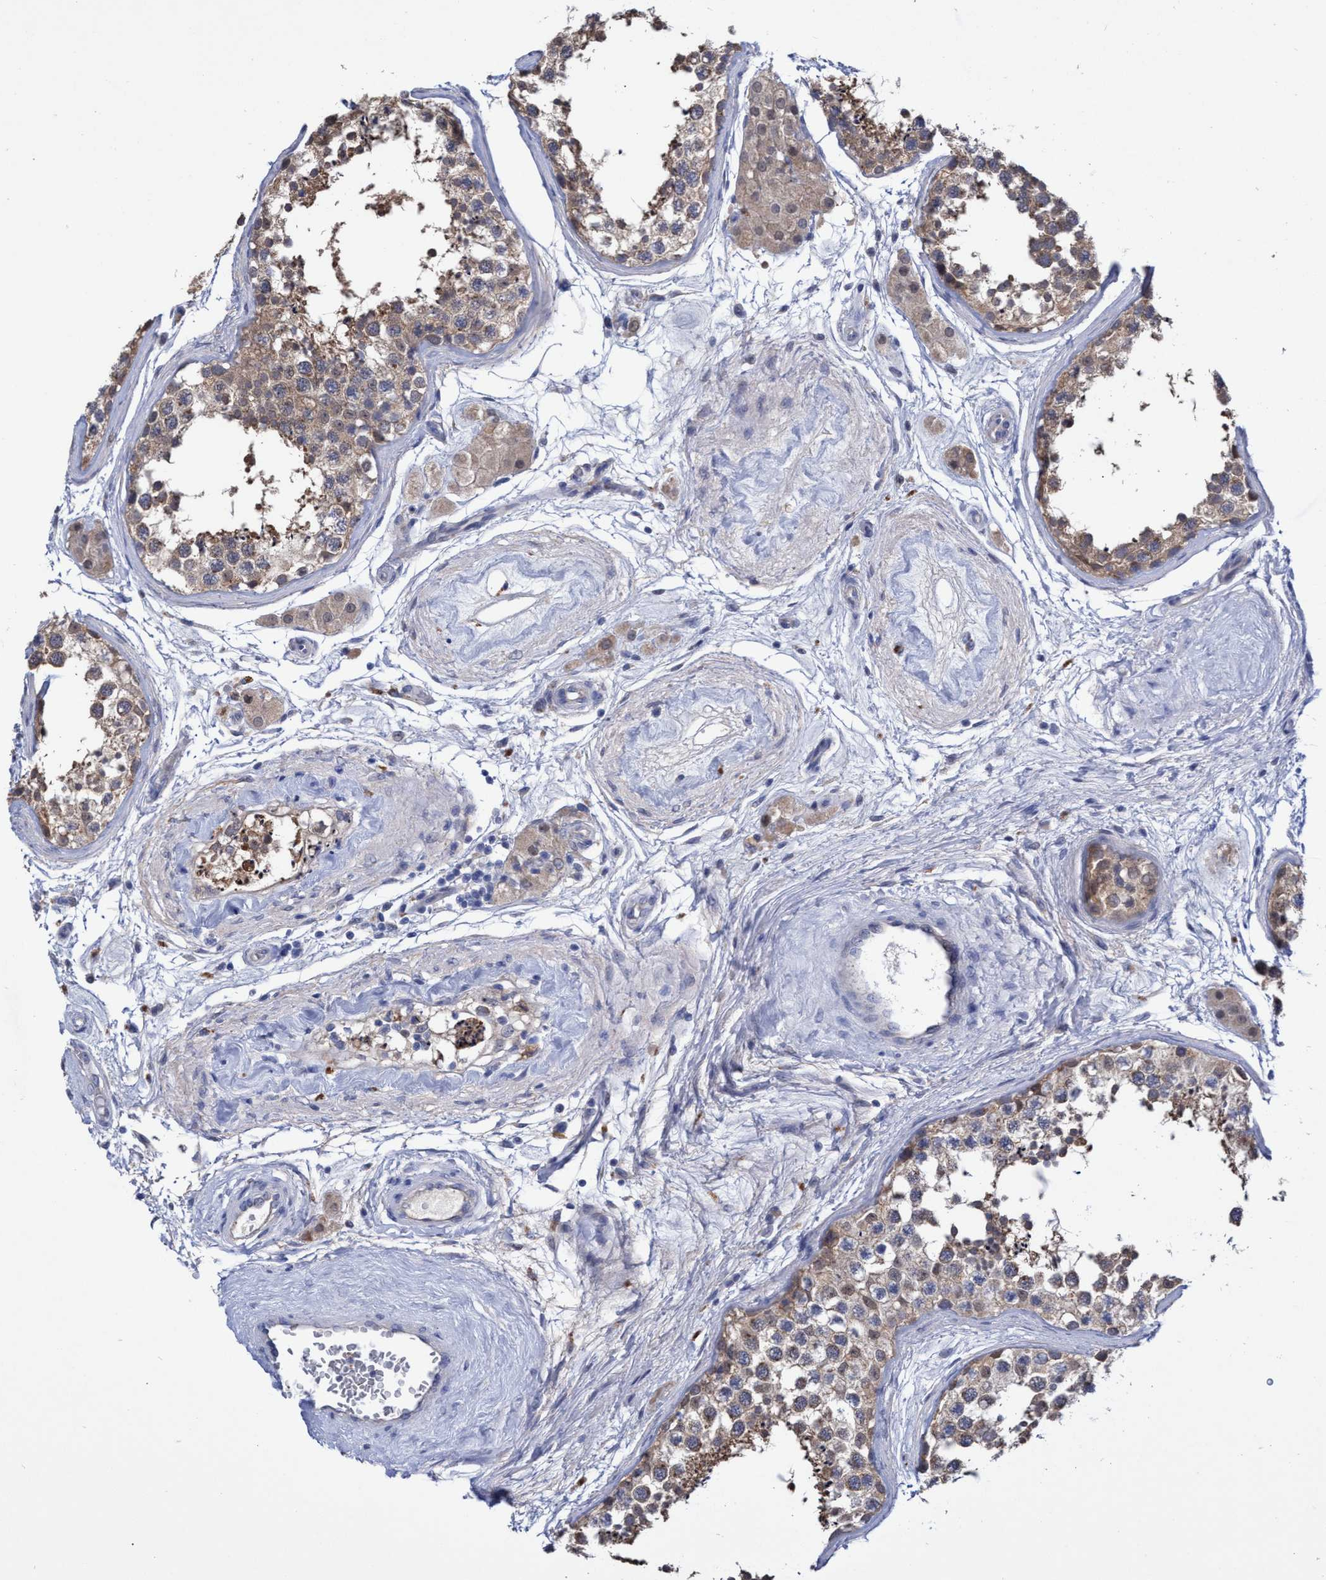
{"staining": {"intensity": "weak", "quantity": ">75%", "location": "cytoplasmic/membranous"}, "tissue": "testis", "cell_type": "Cells in seminiferous ducts", "image_type": "normal", "snomed": [{"axis": "morphology", "description": "Normal tissue, NOS"}, {"axis": "topography", "description": "Testis"}], "caption": "IHC (DAB) staining of unremarkable human testis exhibits weak cytoplasmic/membranous protein staining in approximately >75% of cells in seminiferous ducts.", "gene": "SVEP1", "patient": {"sex": "male", "age": 56}}